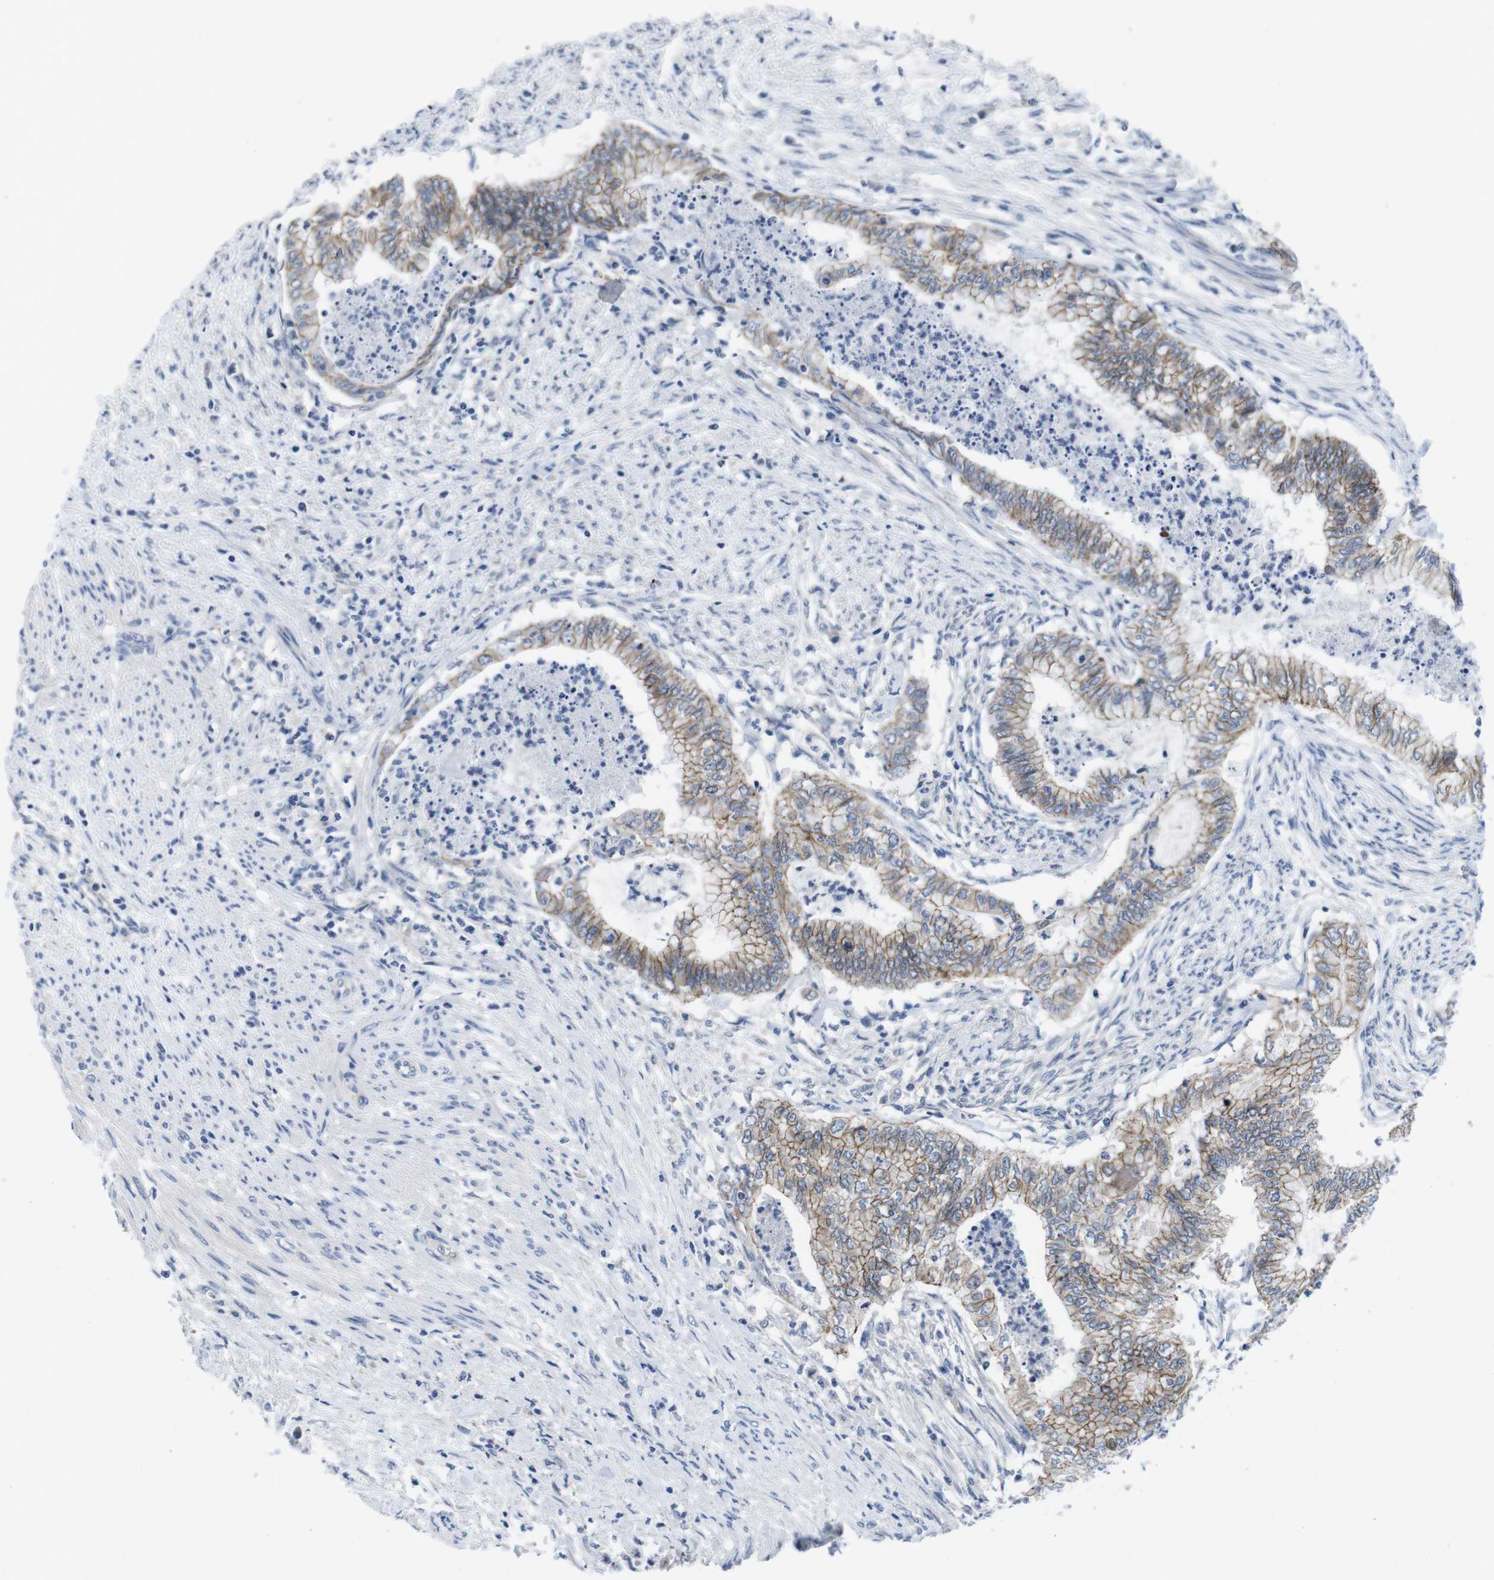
{"staining": {"intensity": "moderate", "quantity": ">75%", "location": "cytoplasmic/membranous"}, "tissue": "endometrial cancer", "cell_type": "Tumor cells", "image_type": "cancer", "snomed": [{"axis": "morphology", "description": "Necrosis, NOS"}, {"axis": "morphology", "description": "Adenocarcinoma, NOS"}, {"axis": "topography", "description": "Endometrium"}], "caption": "The micrograph exhibits a brown stain indicating the presence of a protein in the cytoplasmic/membranous of tumor cells in endometrial cancer.", "gene": "SCRIB", "patient": {"sex": "female", "age": 79}}